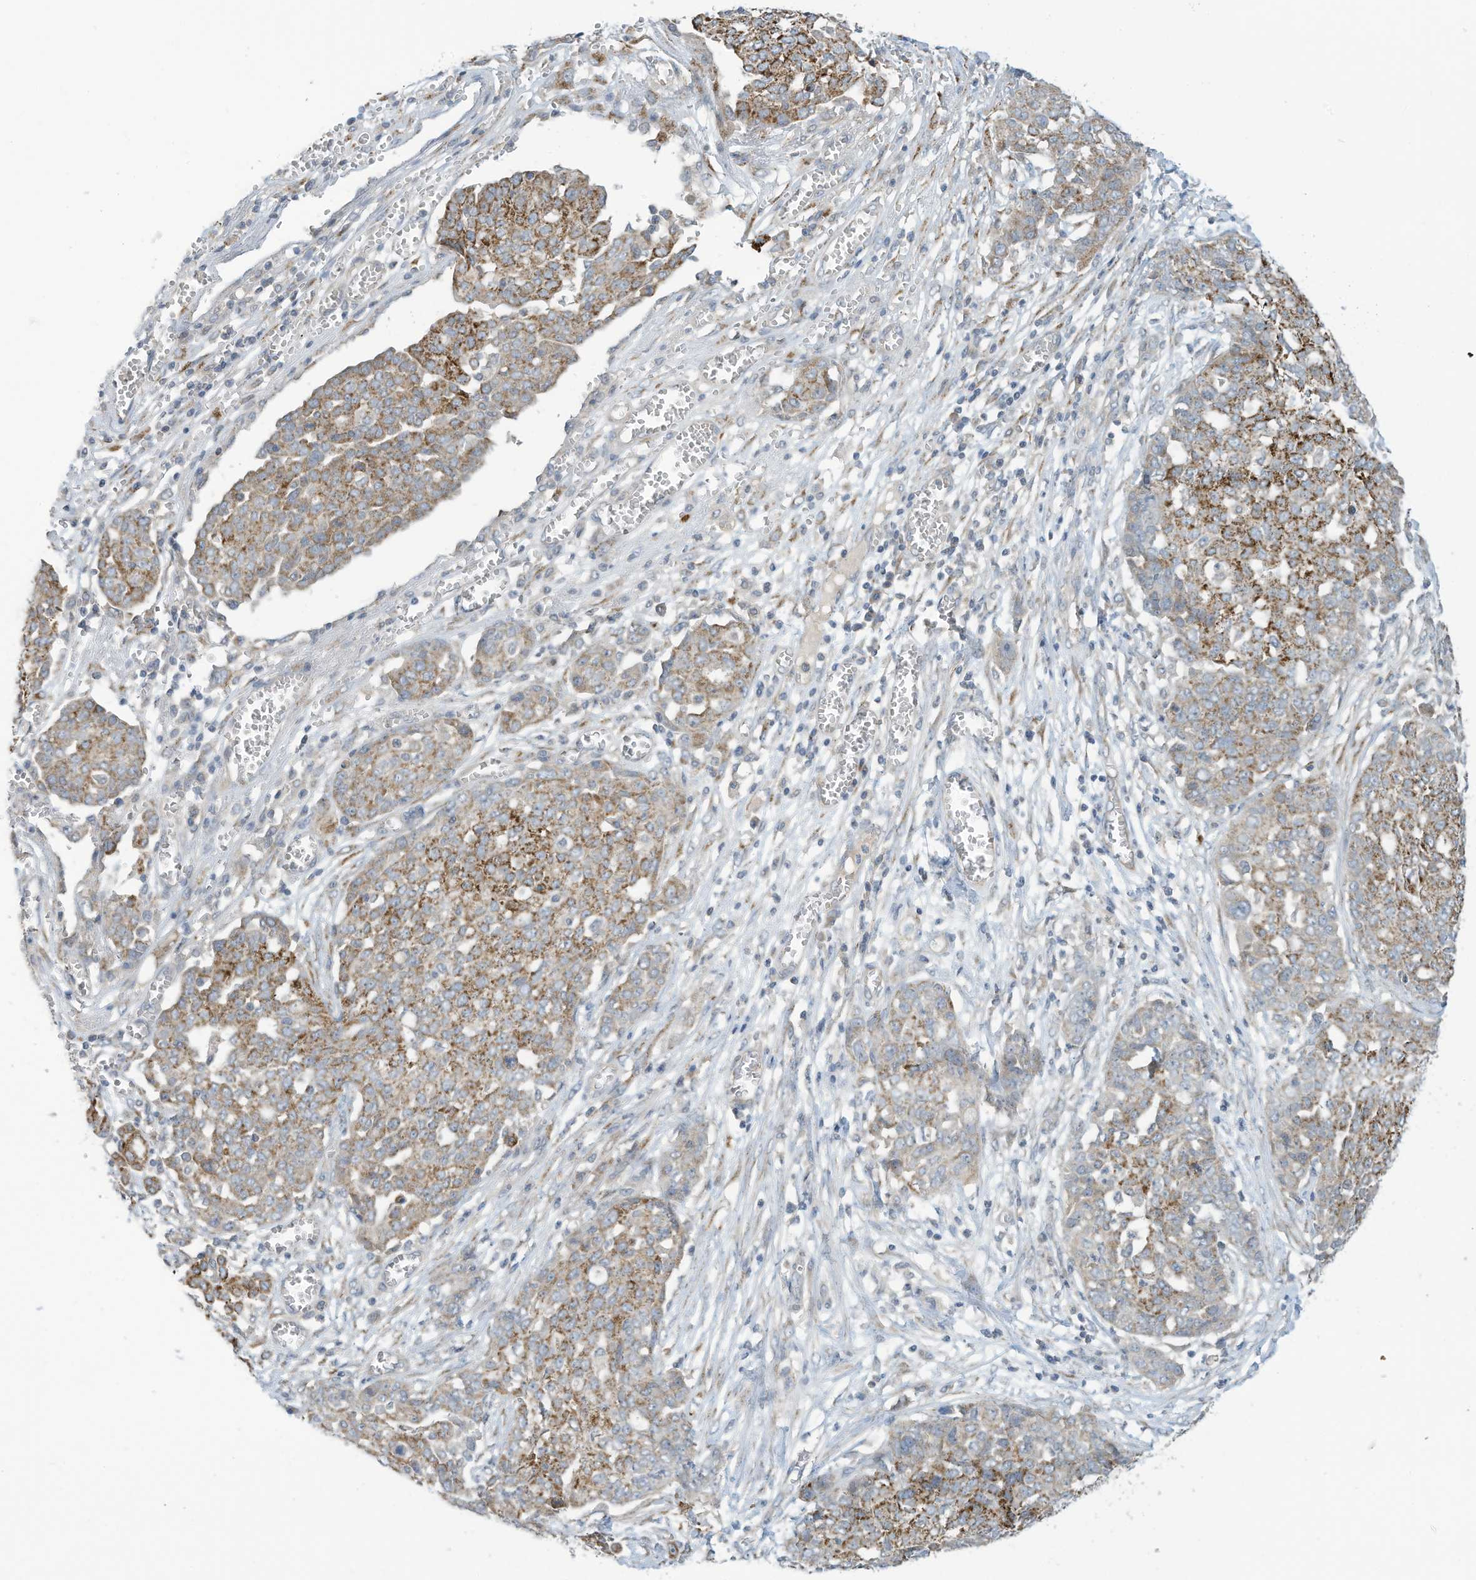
{"staining": {"intensity": "moderate", "quantity": "25%-75%", "location": "cytoplasmic/membranous"}, "tissue": "ovarian cancer", "cell_type": "Tumor cells", "image_type": "cancer", "snomed": [{"axis": "morphology", "description": "Cystadenocarcinoma, serous, NOS"}, {"axis": "topography", "description": "Soft tissue"}, {"axis": "topography", "description": "Ovary"}], "caption": "Tumor cells reveal medium levels of moderate cytoplasmic/membranous staining in approximately 25%-75% of cells in serous cystadenocarcinoma (ovarian).", "gene": "SCGB1D2", "patient": {"sex": "female", "age": 57}}